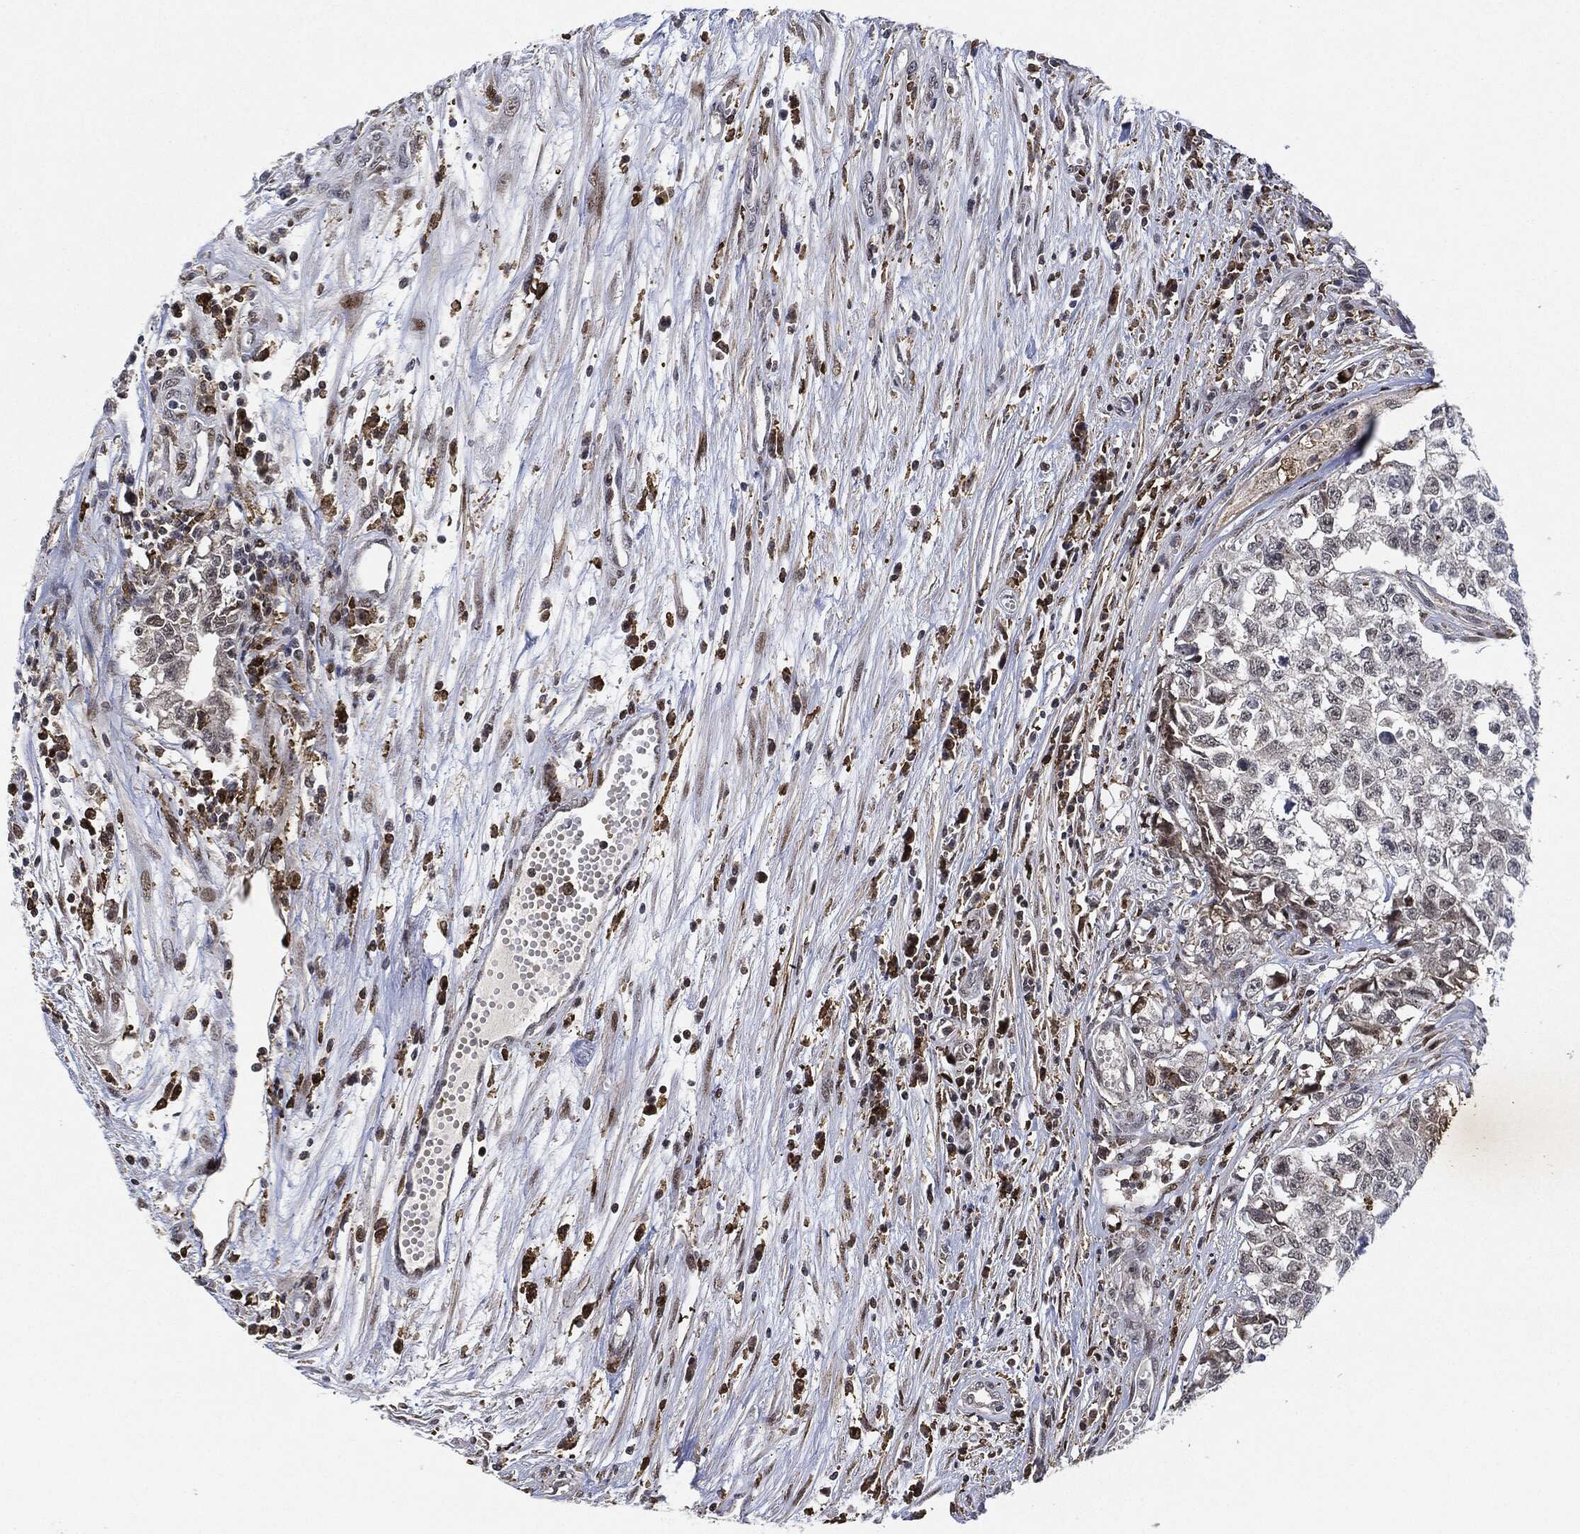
{"staining": {"intensity": "negative", "quantity": "none", "location": "none"}, "tissue": "testis cancer", "cell_type": "Tumor cells", "image_type": "cancer", "snomed": [{"axis": "morphology", "description": "Seminoma, NOS"}, {"axis": "morphology", "description": "Carcinoma, Embryonal, NOS"}, {"axis": "topography", "description": "Testis"}], "caption": "Image shows no protein positivity in tumor cells of testis cancer (seminoma) tissue. The staining is performed using DAB (3,3'-diaminobenzidine) brown chromogen with nuclei counter-stained in using hematoxylin.", "gene": "NANOS3", "patient": {"sex": "male", "age": 22}}